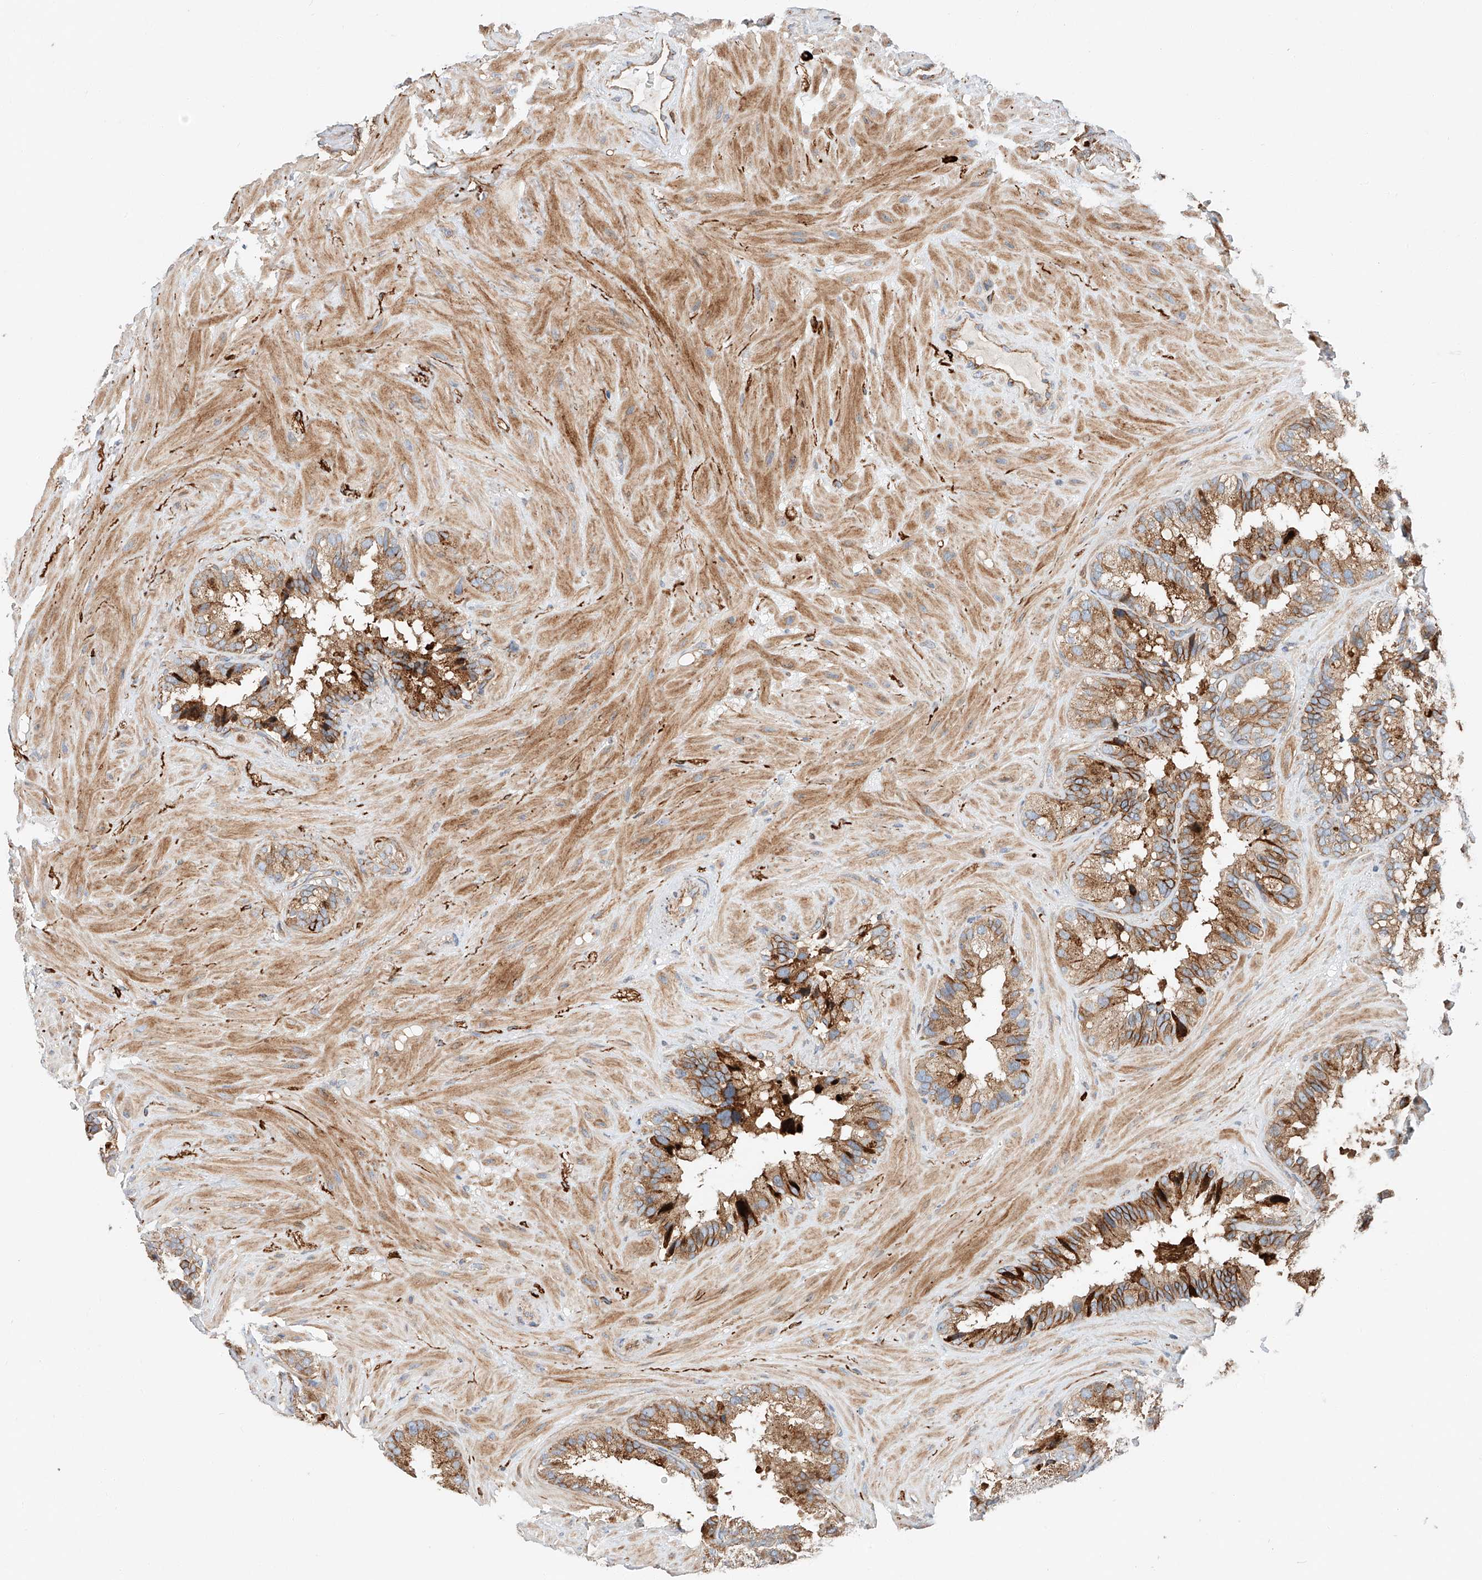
{"staining": {"intensity": "moderate", "quantity": ">75%", "location": "cytoplasmic/membranous"}, "tissue": "seminal vesicle", "cell_type": "Glandular cells", "image_type": "normal", "snomed": [{"axis": "morphology", "description": "Normal tissue, NOS"}, {"axis": "topography", "description": "Prostate"}, {"axis": "topography", "description": "Seminal veicle"}], "caption": "Protein expression analysis of benign human seminal vesicle reveals moderate cytoplasmic/membranous positivity in approximately >75% of glandular cells. Nuclei are stained in blue.", "gene": "MINDY4", "patient": {"sex": "male", "age": 68}}